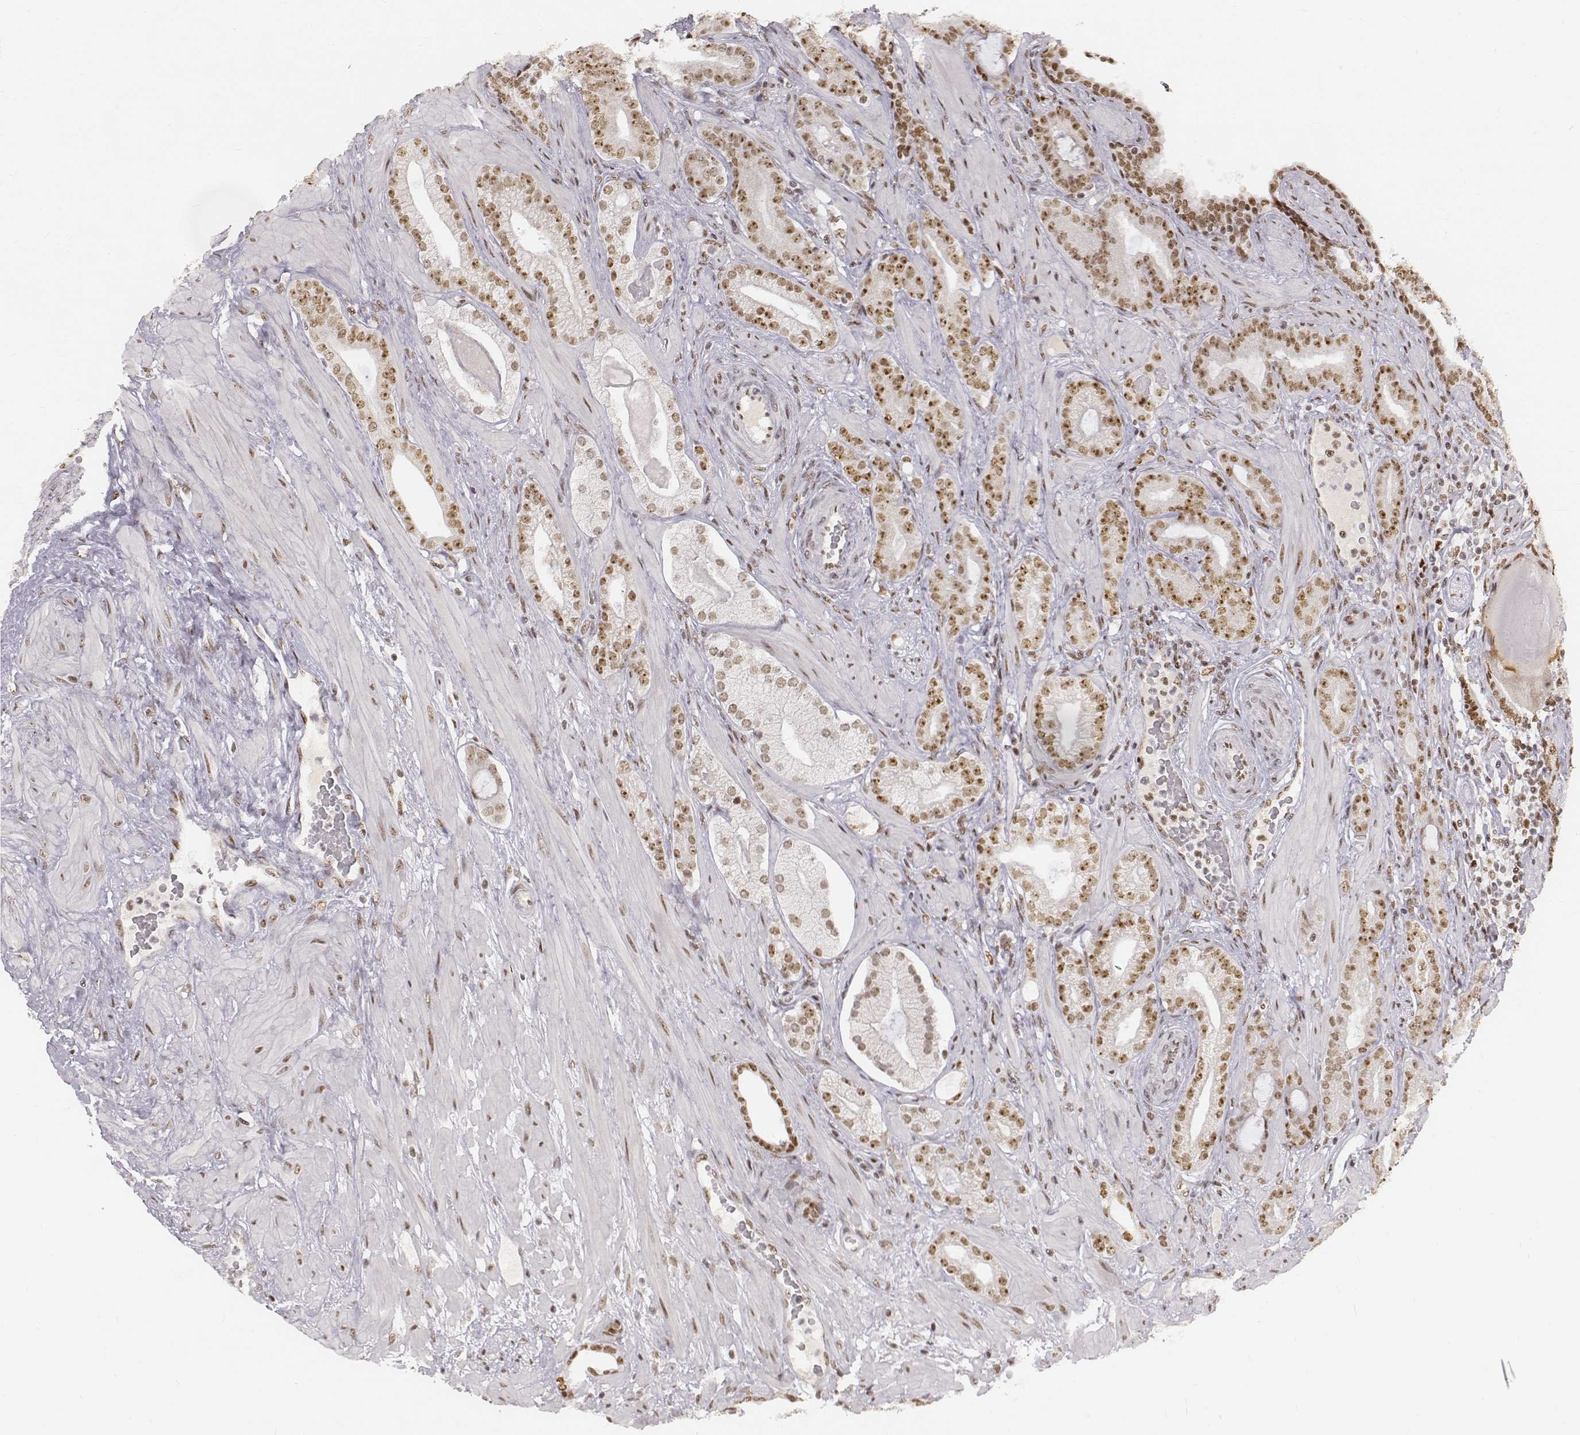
{"staining": {"intensity": "moderate", "quantity": ">75%", "location": "nuclear"}, "tissue": "prostate cancer", "cell_type": "Tumor cells", "image_type": "cancer", "snomed": [{"axis": "morphology", "description": "Adenocarcinoma, Low grade"}, {"axis": "topography", "description": "Prostate"}], "caption": "Immunohistochemistry (IHC) of low-grade adenocarcinoma (prostate) reveals medium levels of moderate nuclear expression in about >75% of tumor cells.", "gene": "PHF6", "patient": {"sex": "male", "age": 57}}